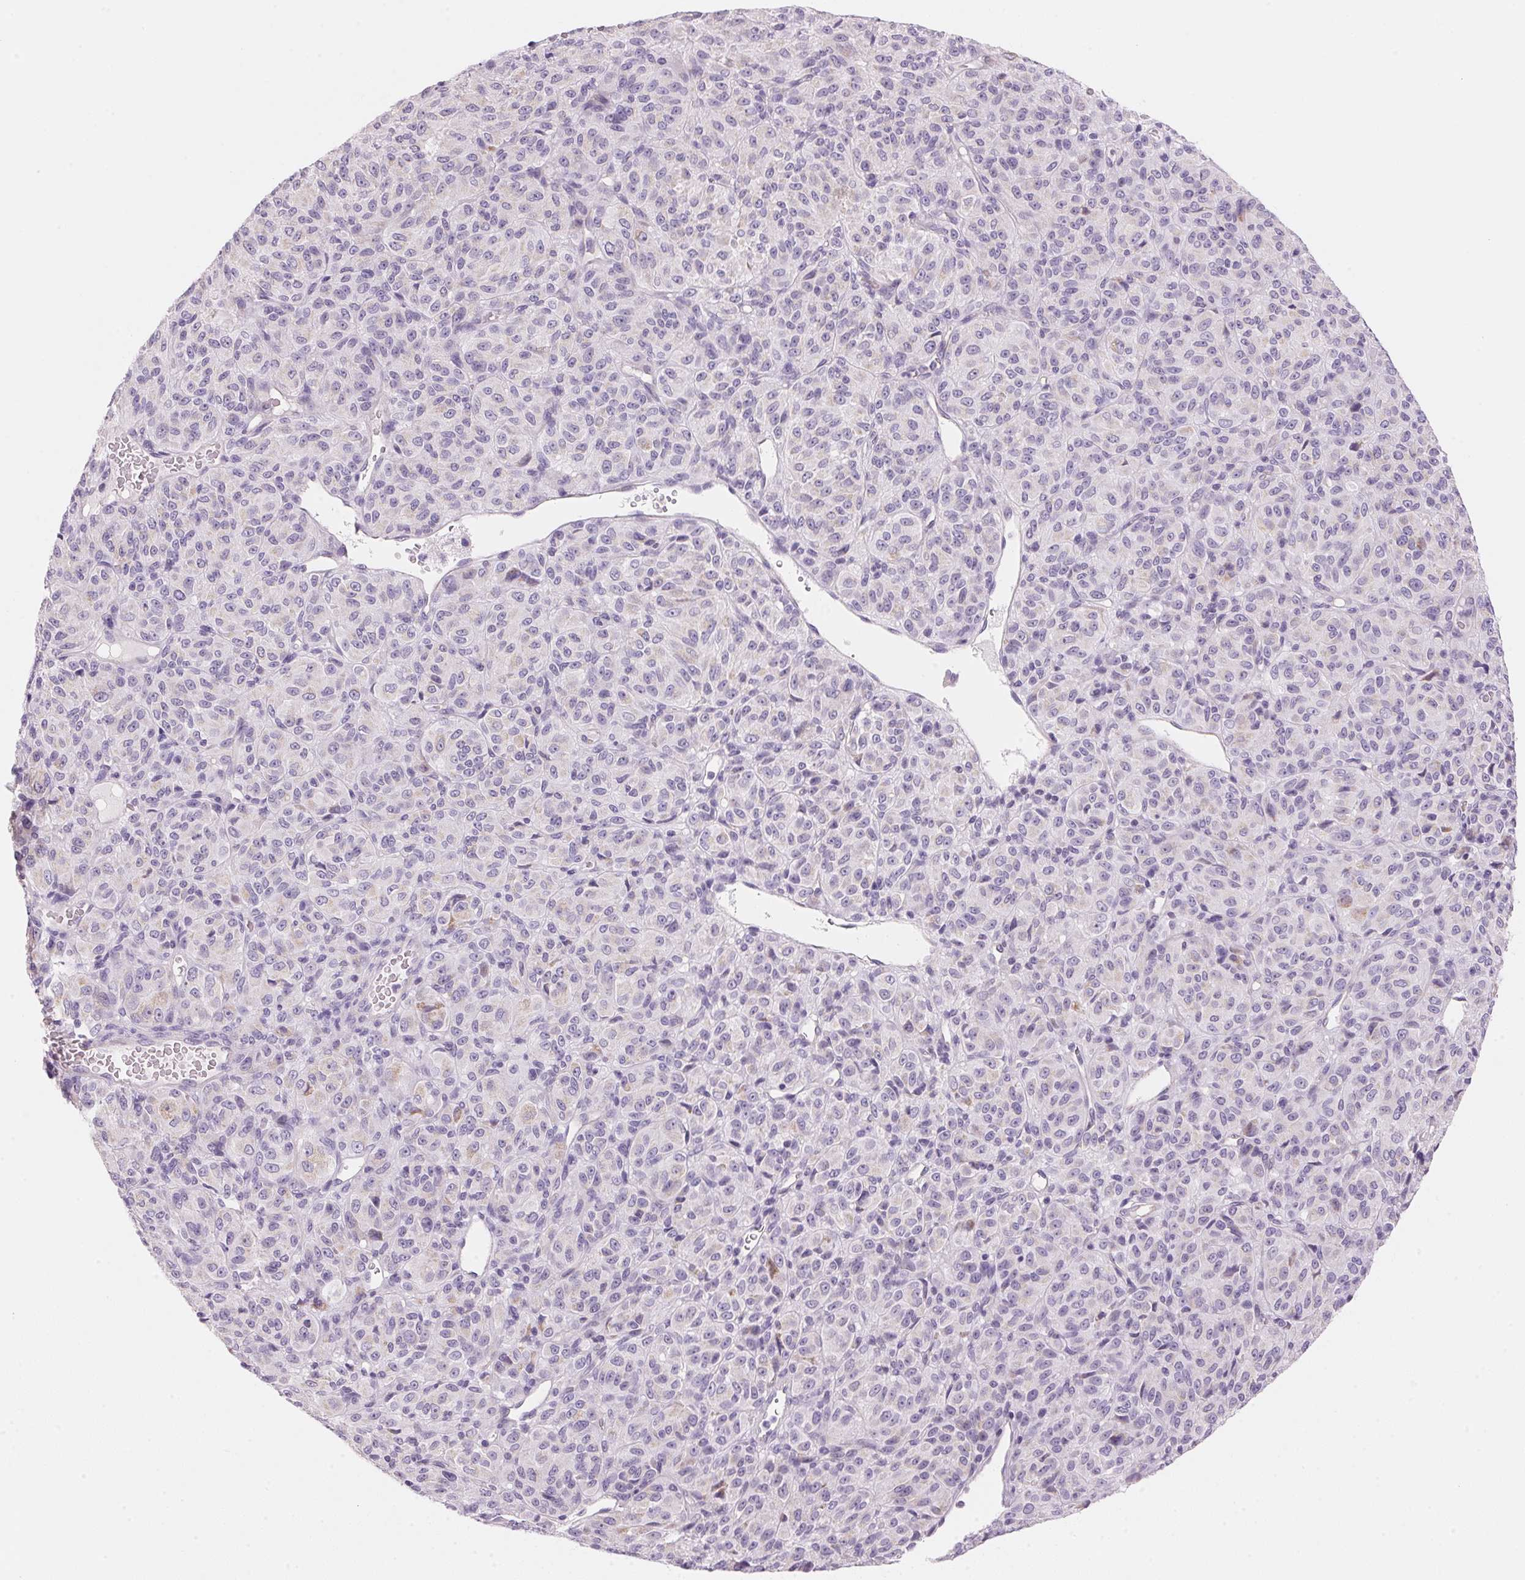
{"staining": {"intensity": "negative", "quantity": "none", "location": "none"}, "tissue": "melanoma", "cell_type": "Tumor cells", "image_type": "cancer", "snomed": [{"axis": "morphology", "description": "Malignant melanoma, Metastatic site"}, {"axis": "topography", "description": "Brain"}], "caption": "There is no significant positivity in tumor cells of melanoma.", "gene": "CYP11B1", "patient": {"sex": "female", "age": 56}}